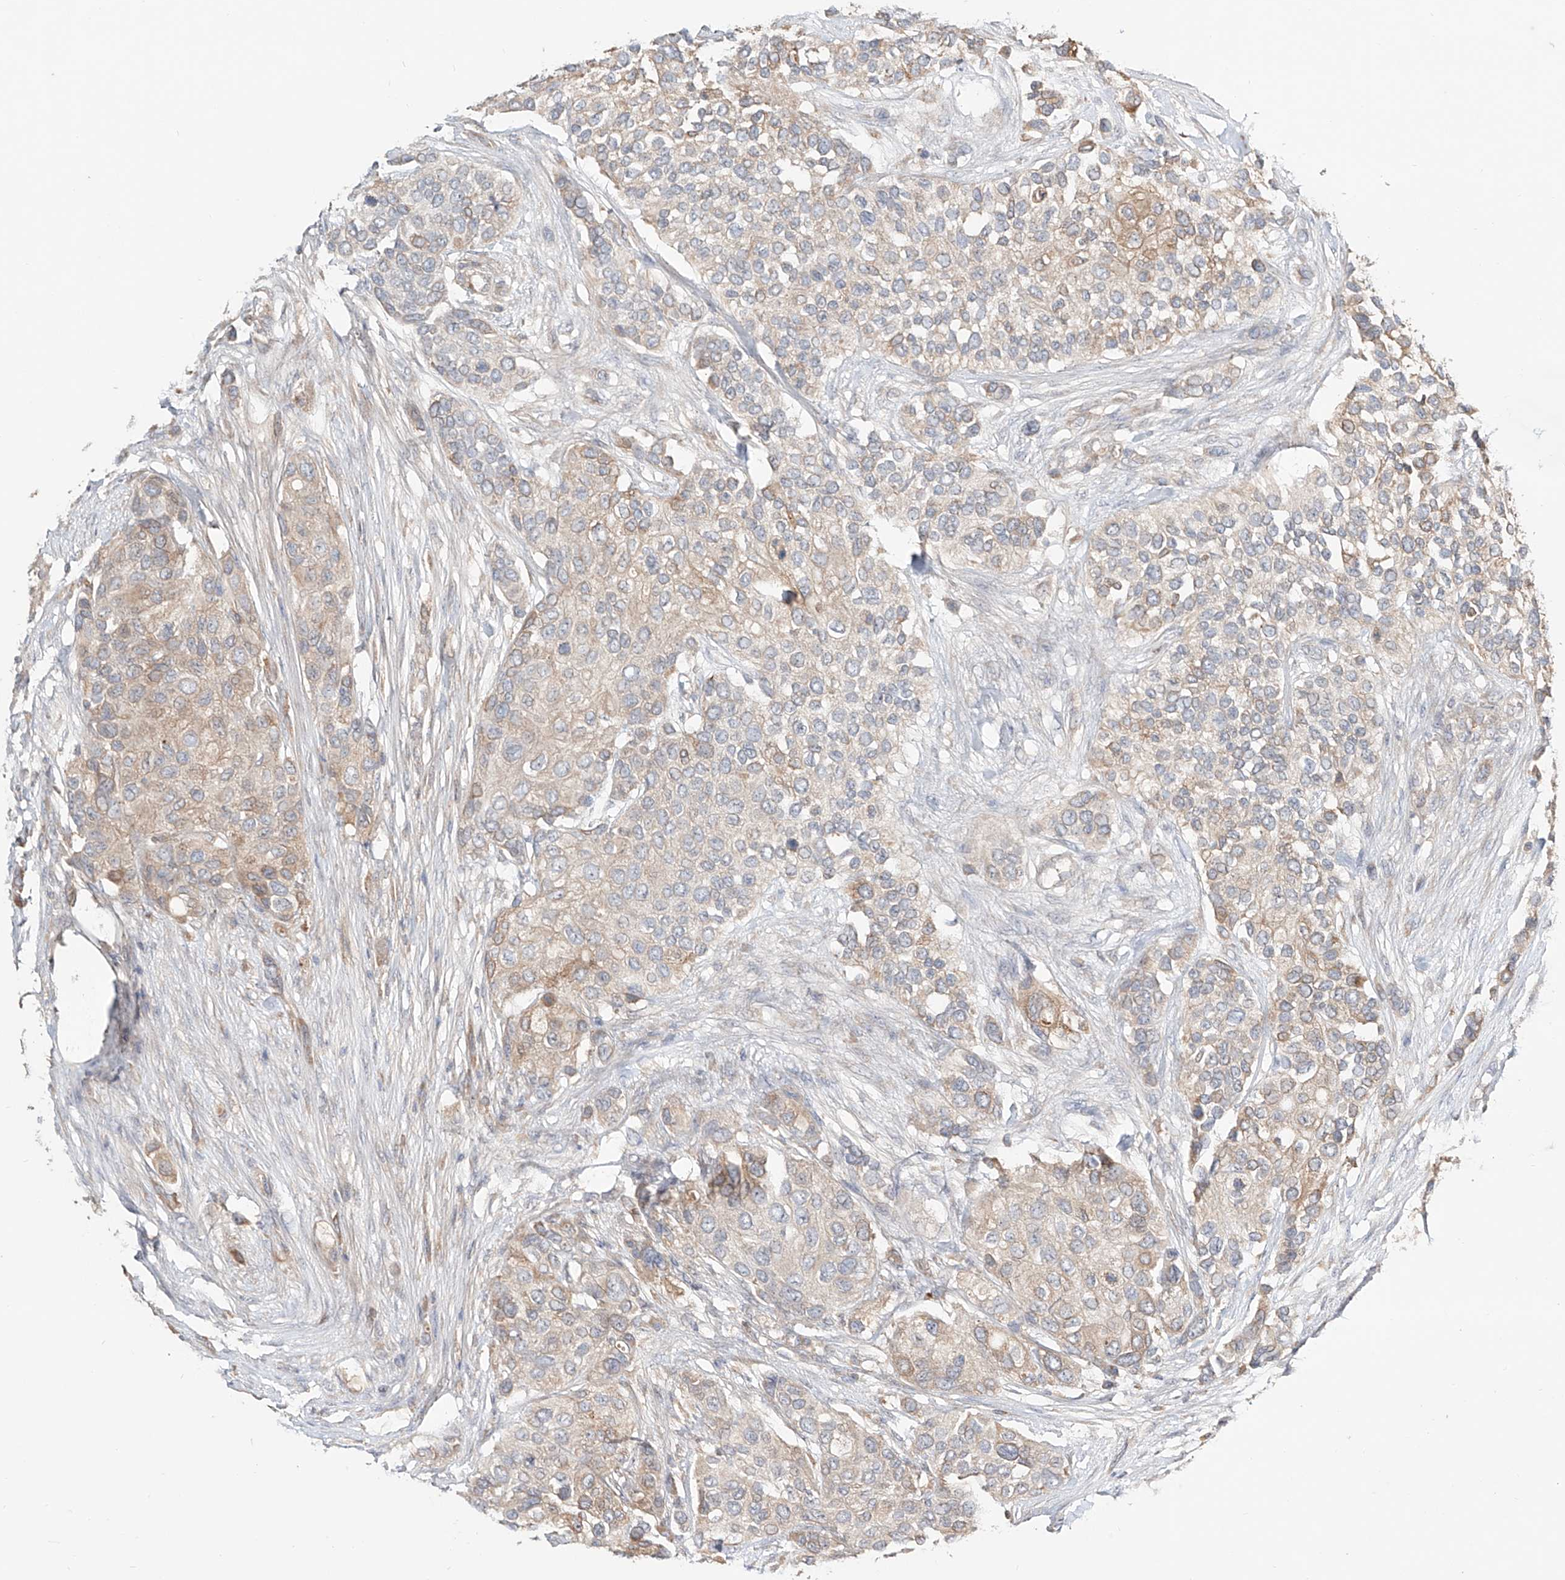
{"staining": {"intensity": "weak", "quantity": "25%-75%", "location": "cytoplasmic/membranous"}, "tissue": "urothelial cancer", "cell_type": "Tumor cells", "image_type": "cancer", "snomed": [{"axis": "morphology", "description": "Urothelial carcinoma, High grade"}, {"axis": "topography", "description": "Urinary bladder"}], "caption": "A photomicrograph showing weak cytoplasmic/membranous expression in about 25%-75% of tumor cells in urothelial cancer, as visualized by brown immunohistochemical staining.", "gene": "ERO1A", "patient": {"sex": "female", "age": 56}}